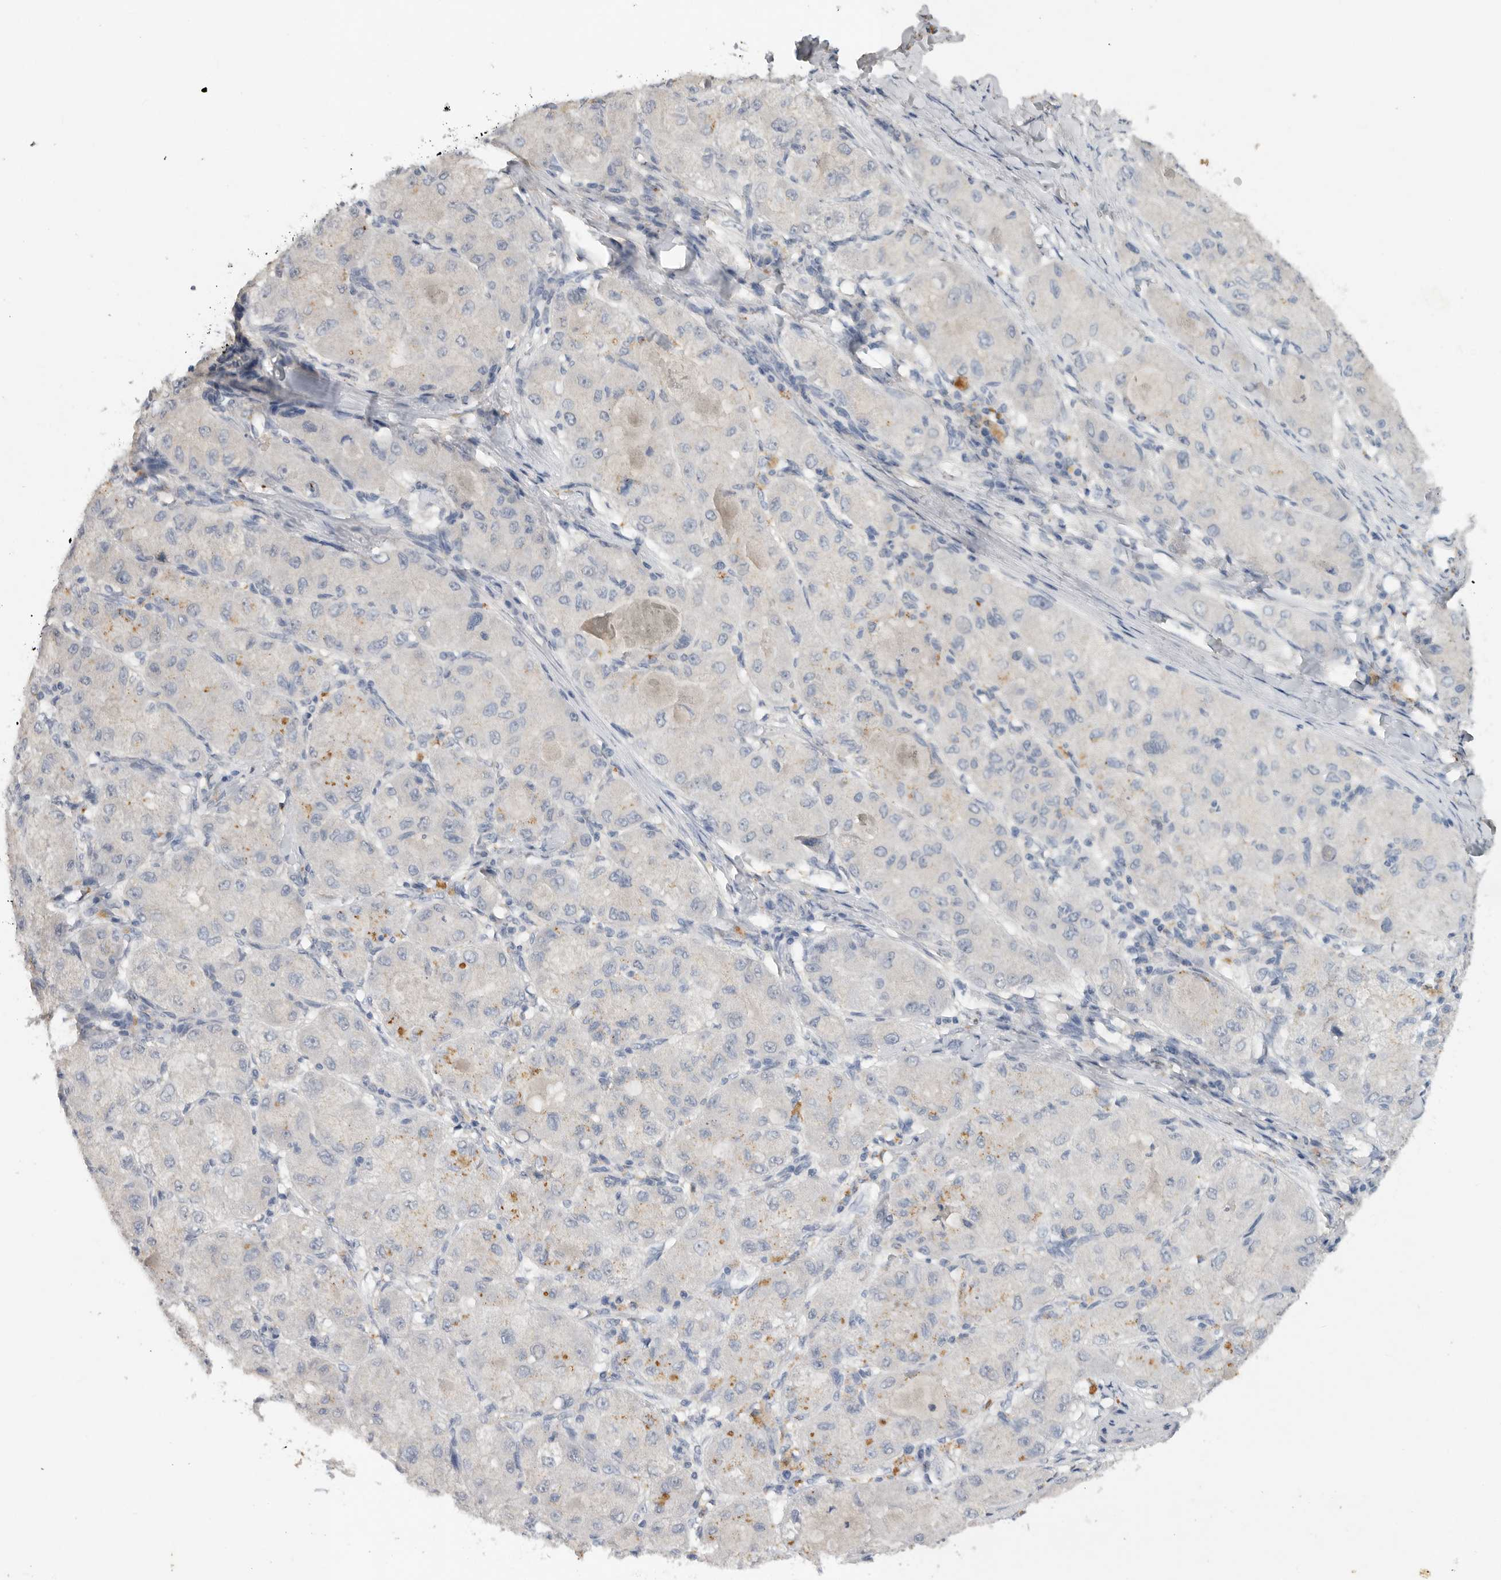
{"staining": {"intensity": "negative", "quantity": "none", "location": "none"}, "tissue": "liver cancer", "cell_type": "Tumor cells", "image_type": "cancer", "snomed": [{"axis": "morphology", "description": "Carcinoma, Hepatocellular, NOS"}, {"axis": "topography", "description": "Liver"}], "caption": "High magnification brightfield microscopy of hepatocellular carcinoma (liver) stained with DAB (3,3'-diaminobenzidine) (brown) and counterstained with hematoxylin (blue): tumor cells show no significant staining. (Brightfield microscopy of DAB IHC at high magnification).", "gene": "REG4", "patient": {"sex": "male", "age": 80}}